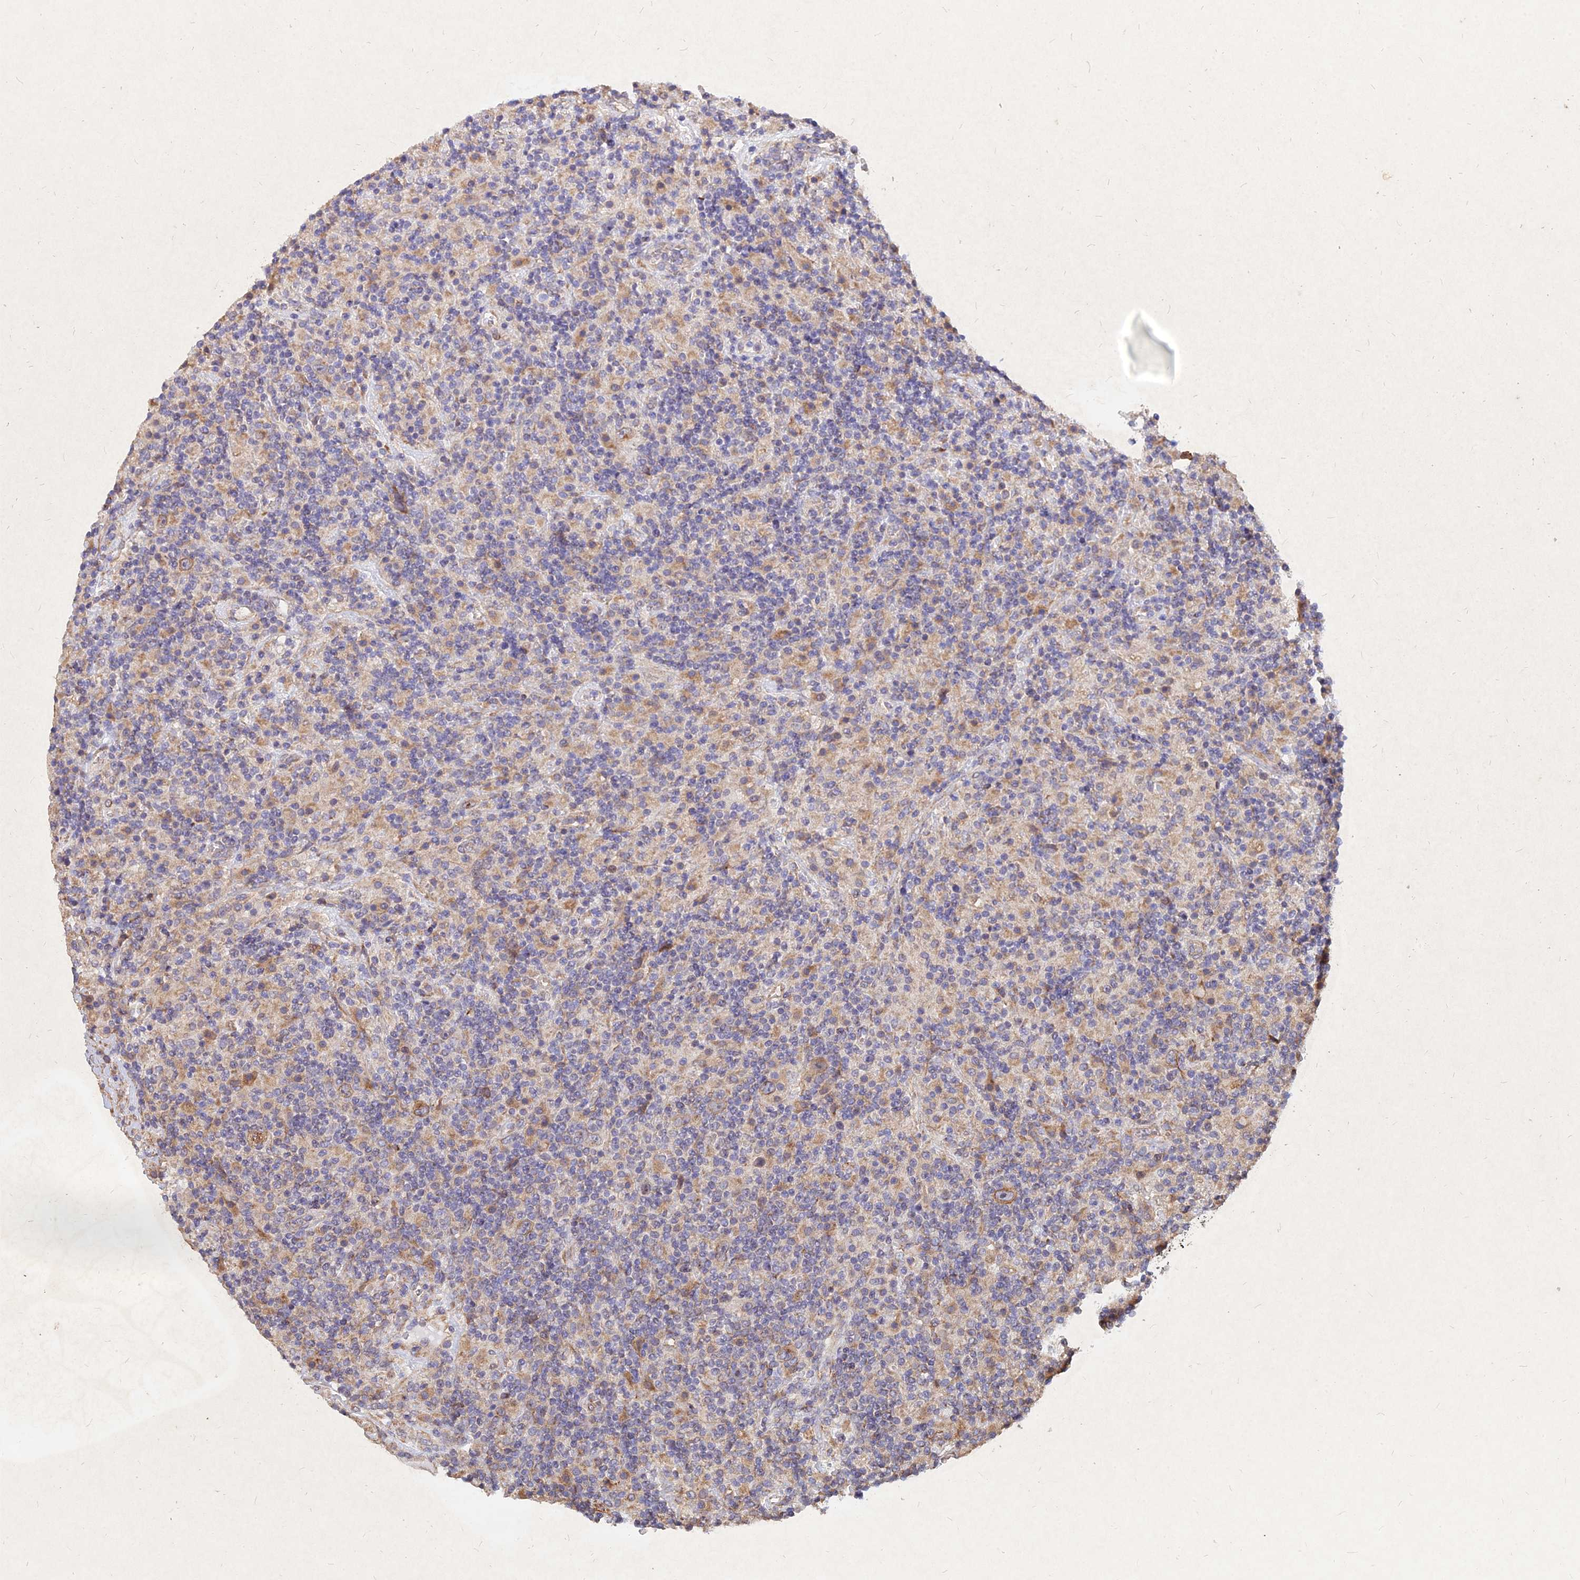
{"staining": {"intensity": "moderate", "quantity": ">75%", "location": "cytoplasmic/membranous"}, "tissue": "lymphoma", "cell_type": "Tumor cells", "image_type": "cancer", "snomed": [{"axis": "morphology", "description": "Hodgkin's disease, NOS"}, {"axis": "topography", "description": "Lymph node"}], "caption": "Immunohistochemical staining of lymphoma exhibits medium levels of moderate cytoplasmic/membranous positivity in about >75% of tumor cells.", "gene": "SKA1", "patient": {"sex": "male", "age": 70}}